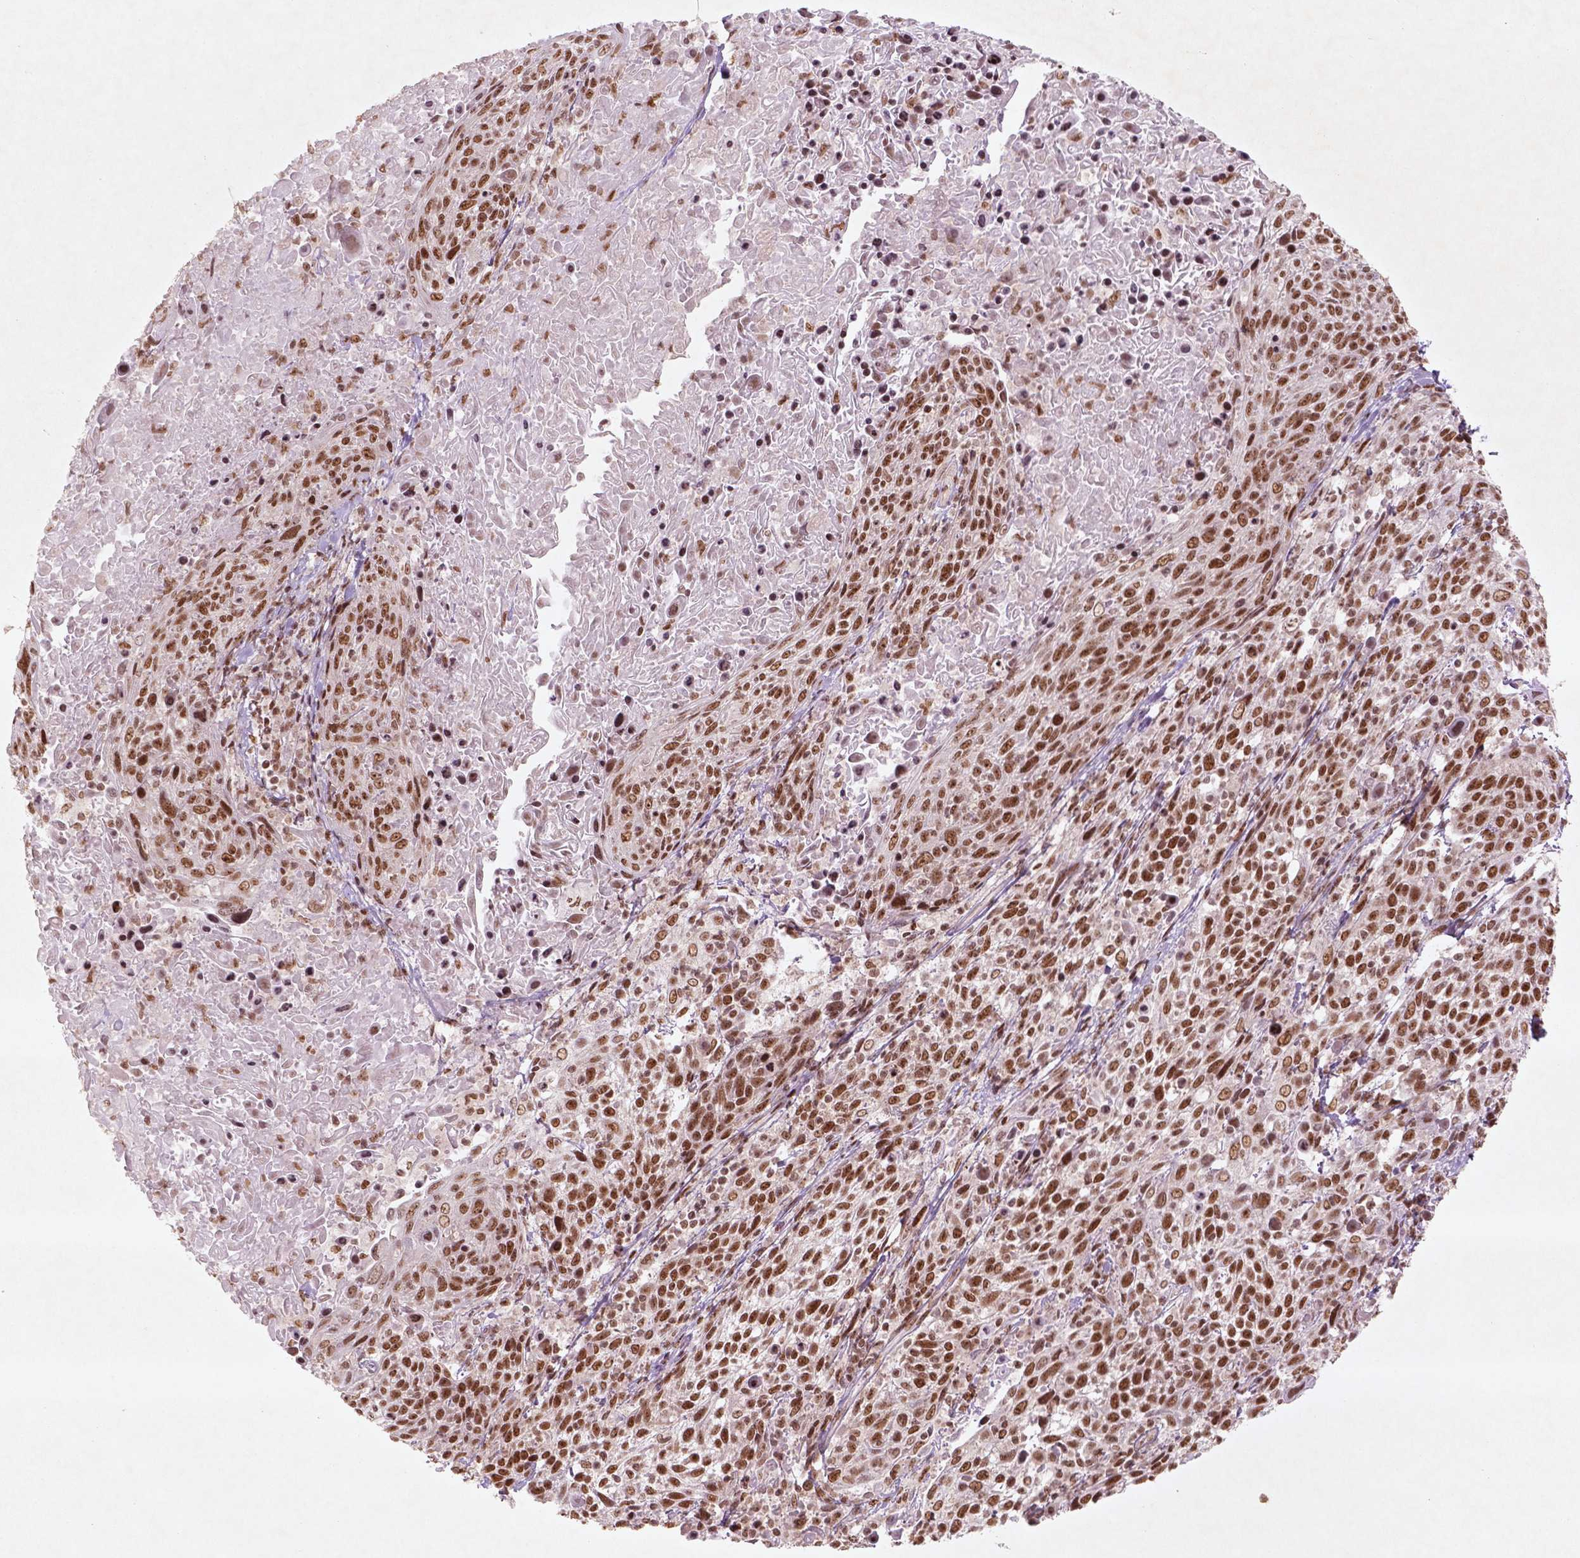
{"staining": {"intensity": "moderate", "quantity": ">75%", "location": "nuclear"}, "tissue": "cervical cancer", "cell_type": "Tumor cells", "image_type": "cancer", "snomed": [{"axis": "morphology", "description": "Squamous cell carcinoma, NOS"}, {"axis": "topography", "description": "Cervix"}], "caption": "A medium amount of moderate nuclear expression is appreciated in about >75% of tumor cells in squamous cell carcinoma (cervical) tissue.", "gene": "HMG20B", "patient": {"sex": "female", "age": 61}}